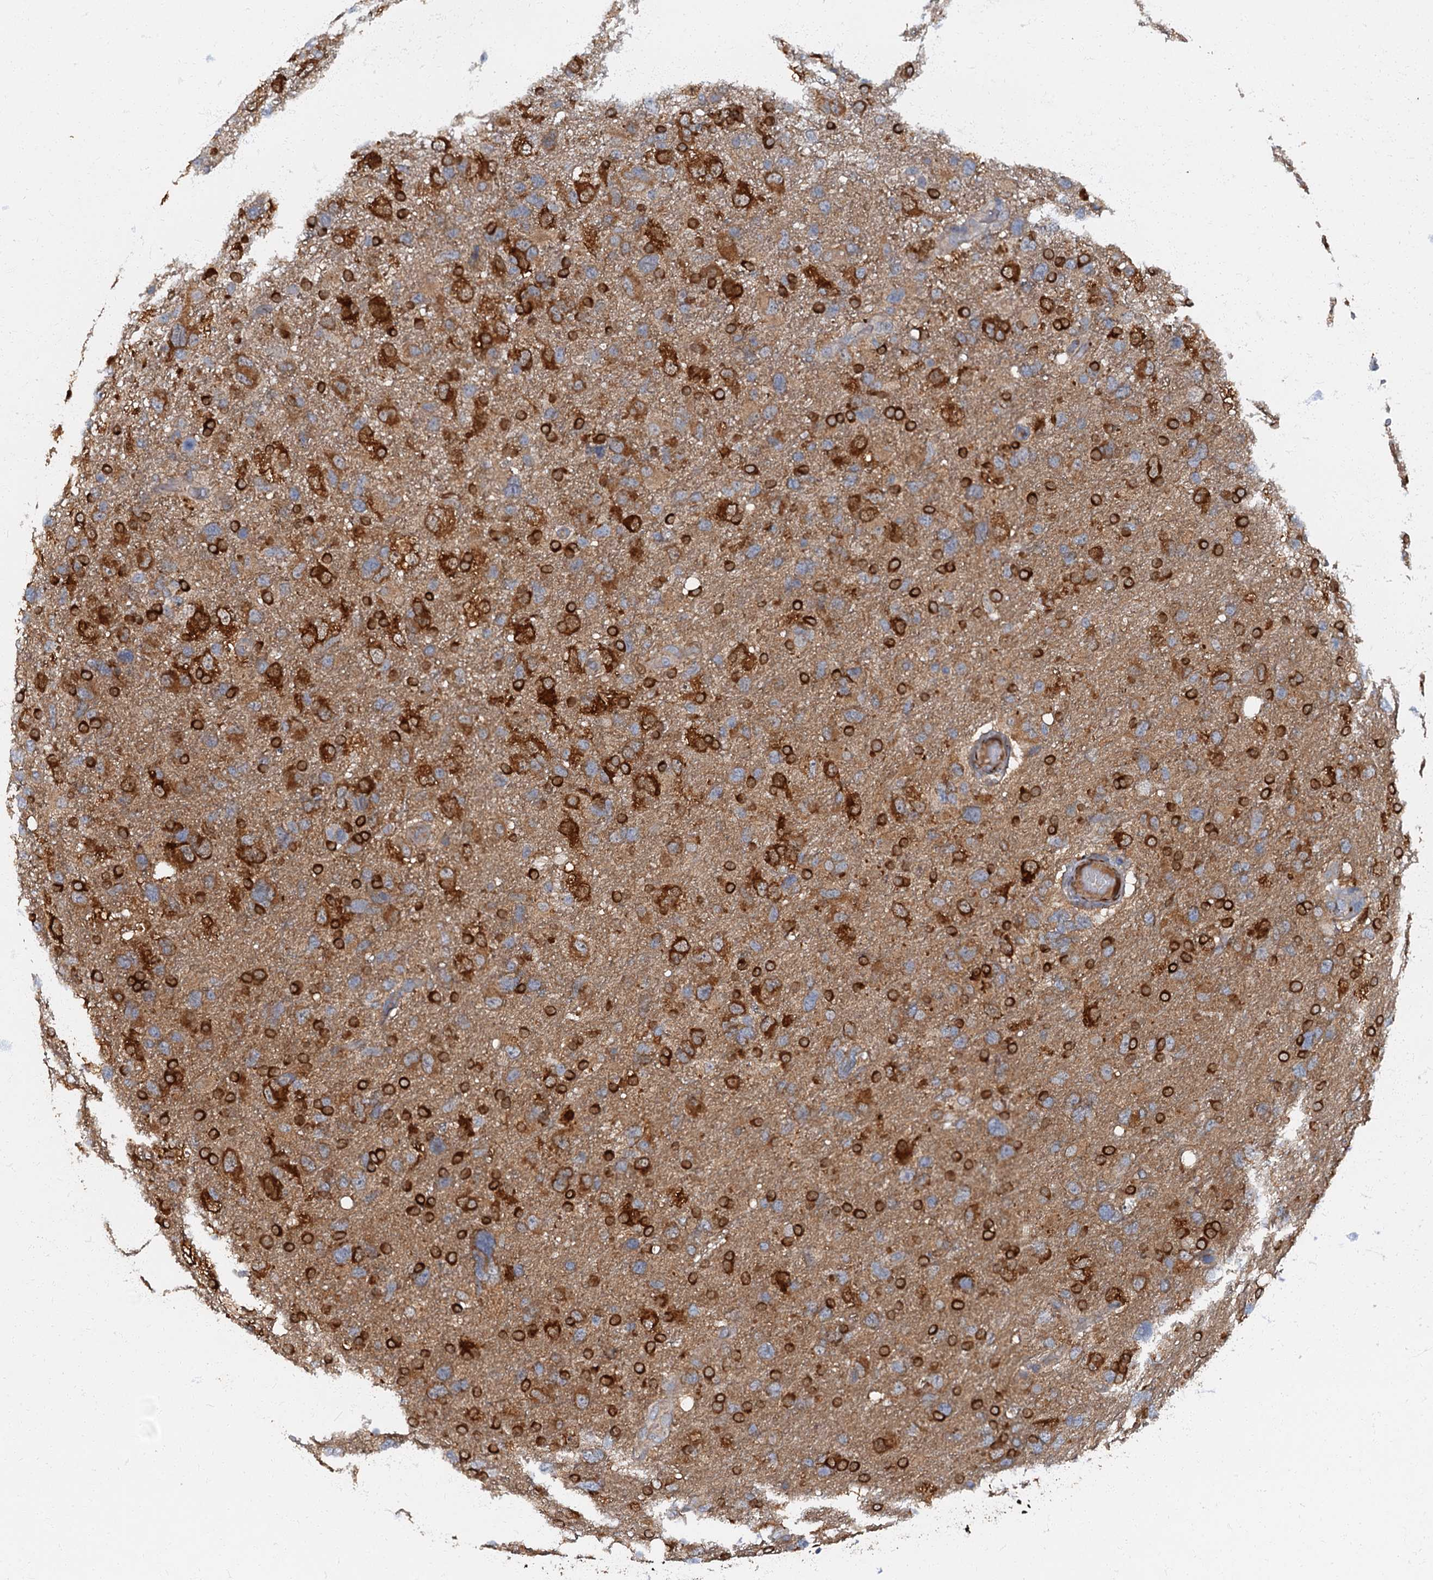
{"staining": {"intensity": "moderate", "quantity": ">75%", "location": "cytoplasmic/membranous"}, "tissue": "glioma", "cell_type": "Tumor cells", "image_type": "cancer", "snomed": [{"axis": "morphology", "description": "Glioma, malignant, High grade"}, {"axis": "topography", "description": "Brain"}], "caption": "Tumor cells display moderate cytoplasmic/membranous staining in about >75% of cells in malignant high-grade glioma.", "gene": "ARL11", "patient": {"sex": "male", "age": 61}}